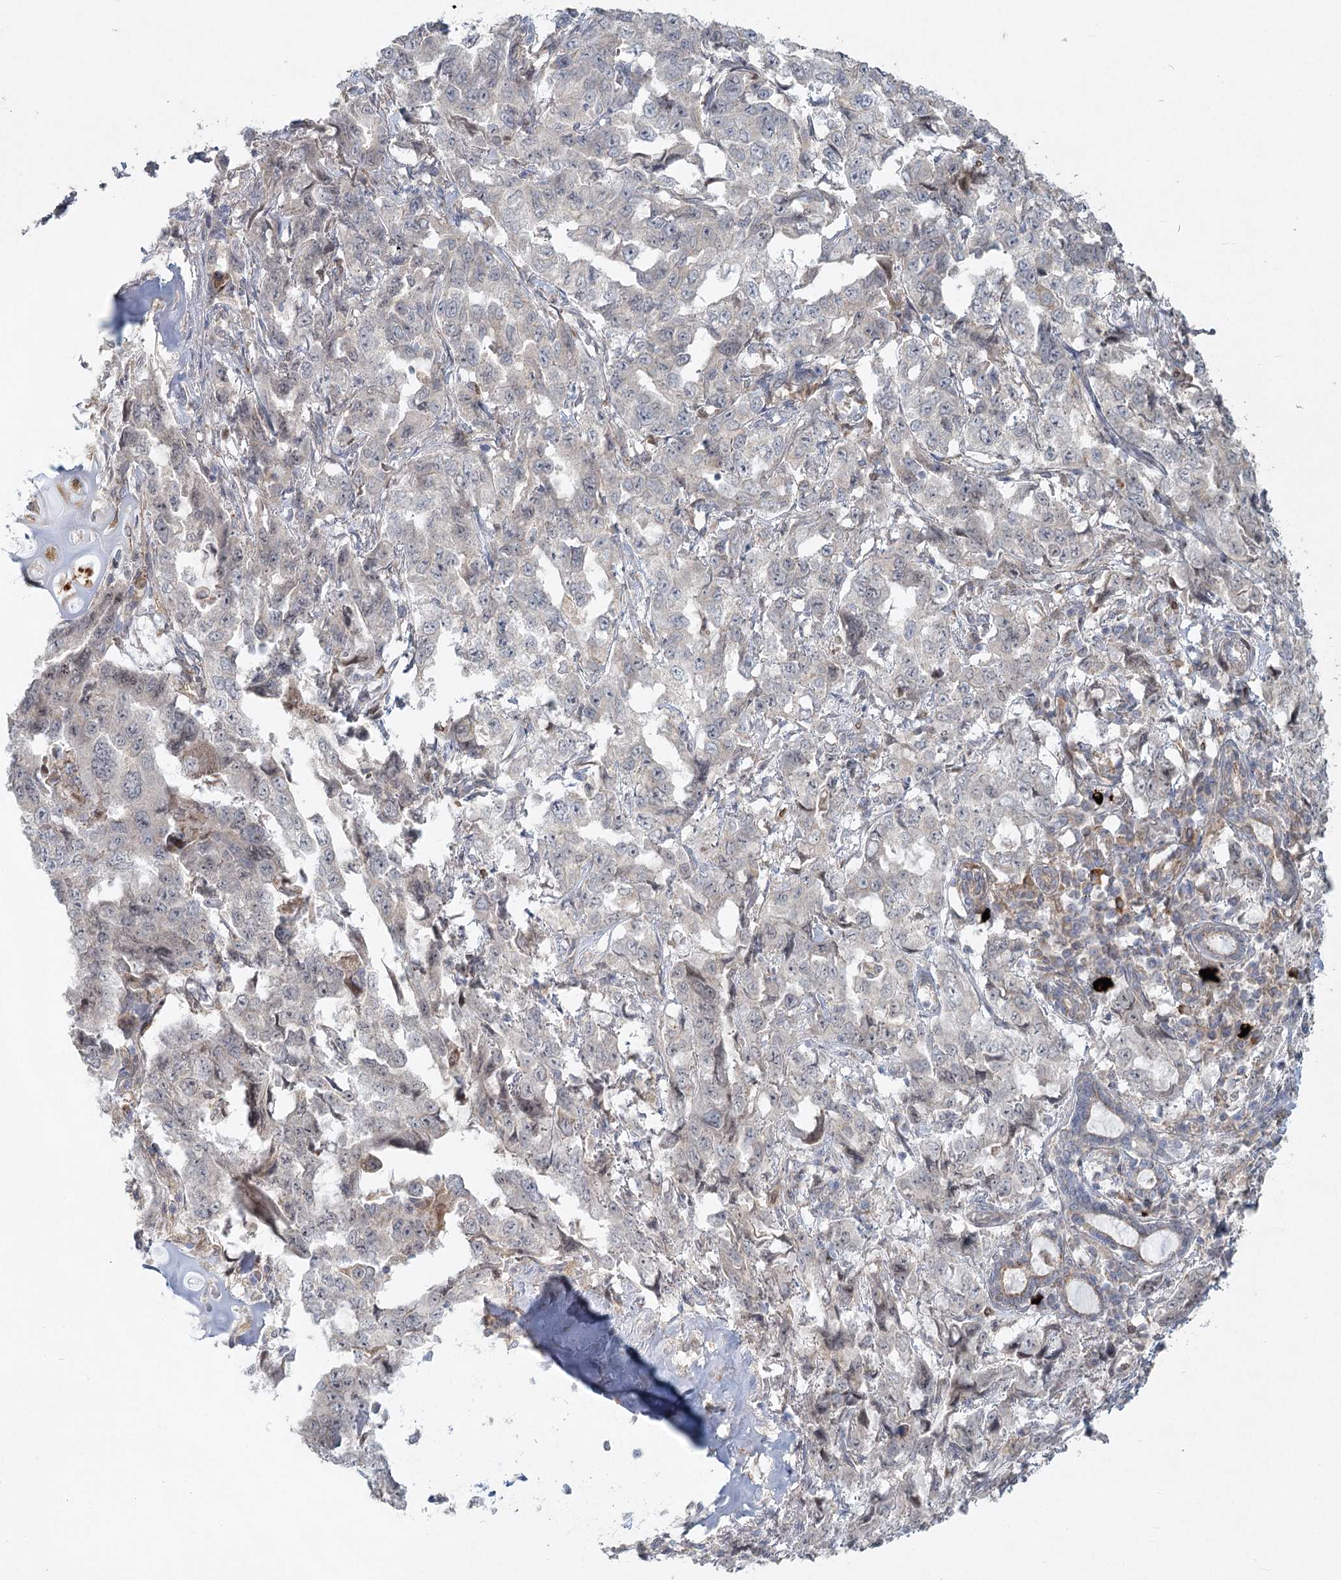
{"staining": {"intensity": "negative", "quantity": "none", "location": "none"}, "tissue": "lung cancer", "cell_type": "Tumor cells", "image_type": "cancer", "snomed": [{"axis": "morphology", "description": "Adenocarcinoma, NOS"}, {"axis": "topography", "description": "Lung"}], "caption": "High magnification brightfield microscopy of lung cancer stained with DAB (3,3'-diaminobenzidine) (brown) and counterstained with hematoxylin (blue): tumor cells show no significant positivity.", "gene": "LRP2BP", "patient": {"sex": "female", "age": 51}}